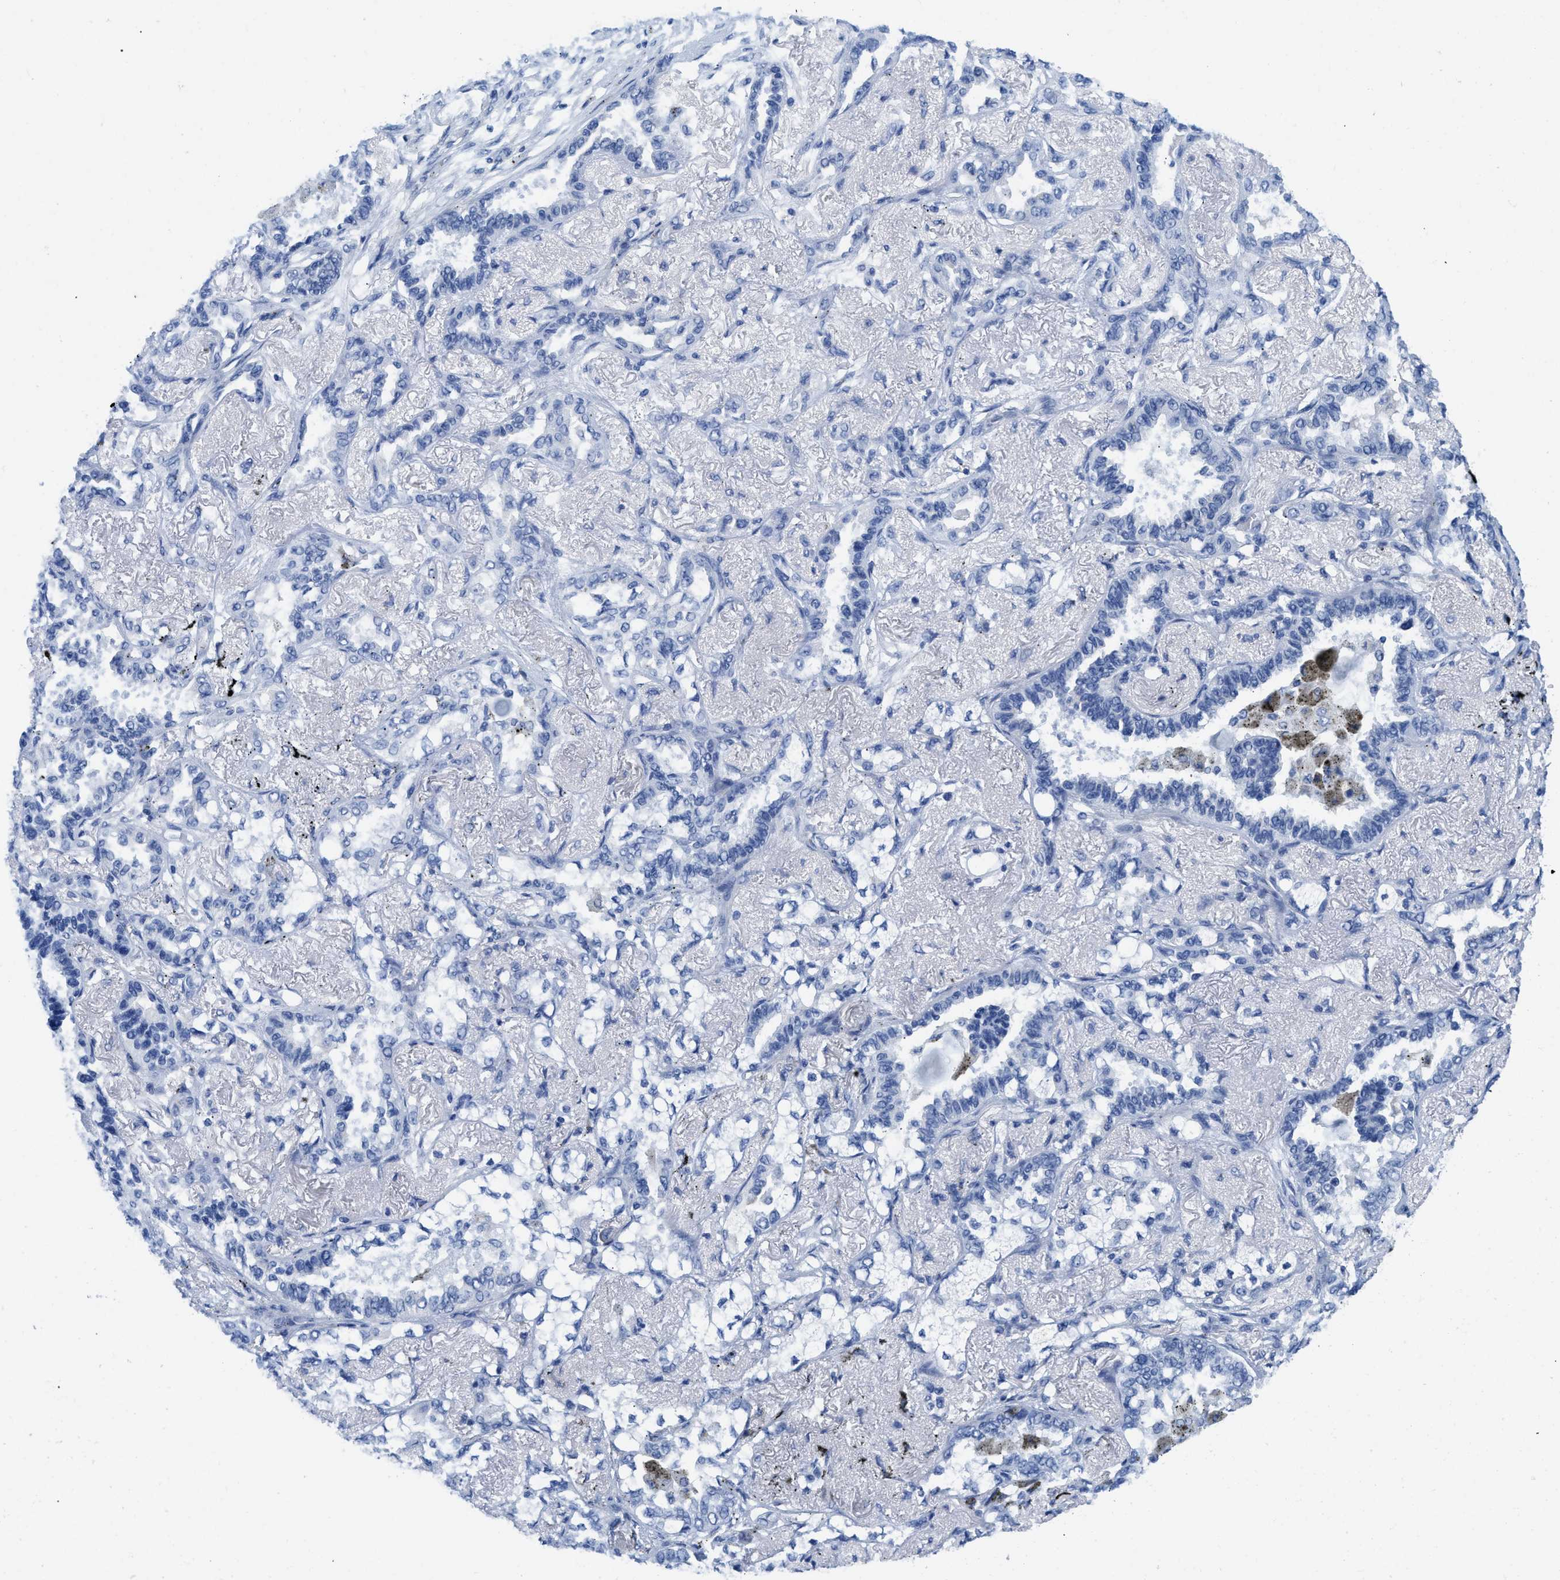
{"staining": {"intensity": "negative", "quantity": "none", "location": "none"}, "tissue": "lung cancer", "cell_type": "Tumor cells", "image_type": "cancer", "snomed": [{"axis": "morphology", "description": "Adenocarcinoma, NOS"}, {"axis": "topography", "description": "Lung"}], "caption": "This is a image of immunohistochemistry staining of adenocarcinoma (lung), which shows no positivity in tumor cells.", "gene": "NKAIN3", "patient": {"sex": "male", "age": 59}}